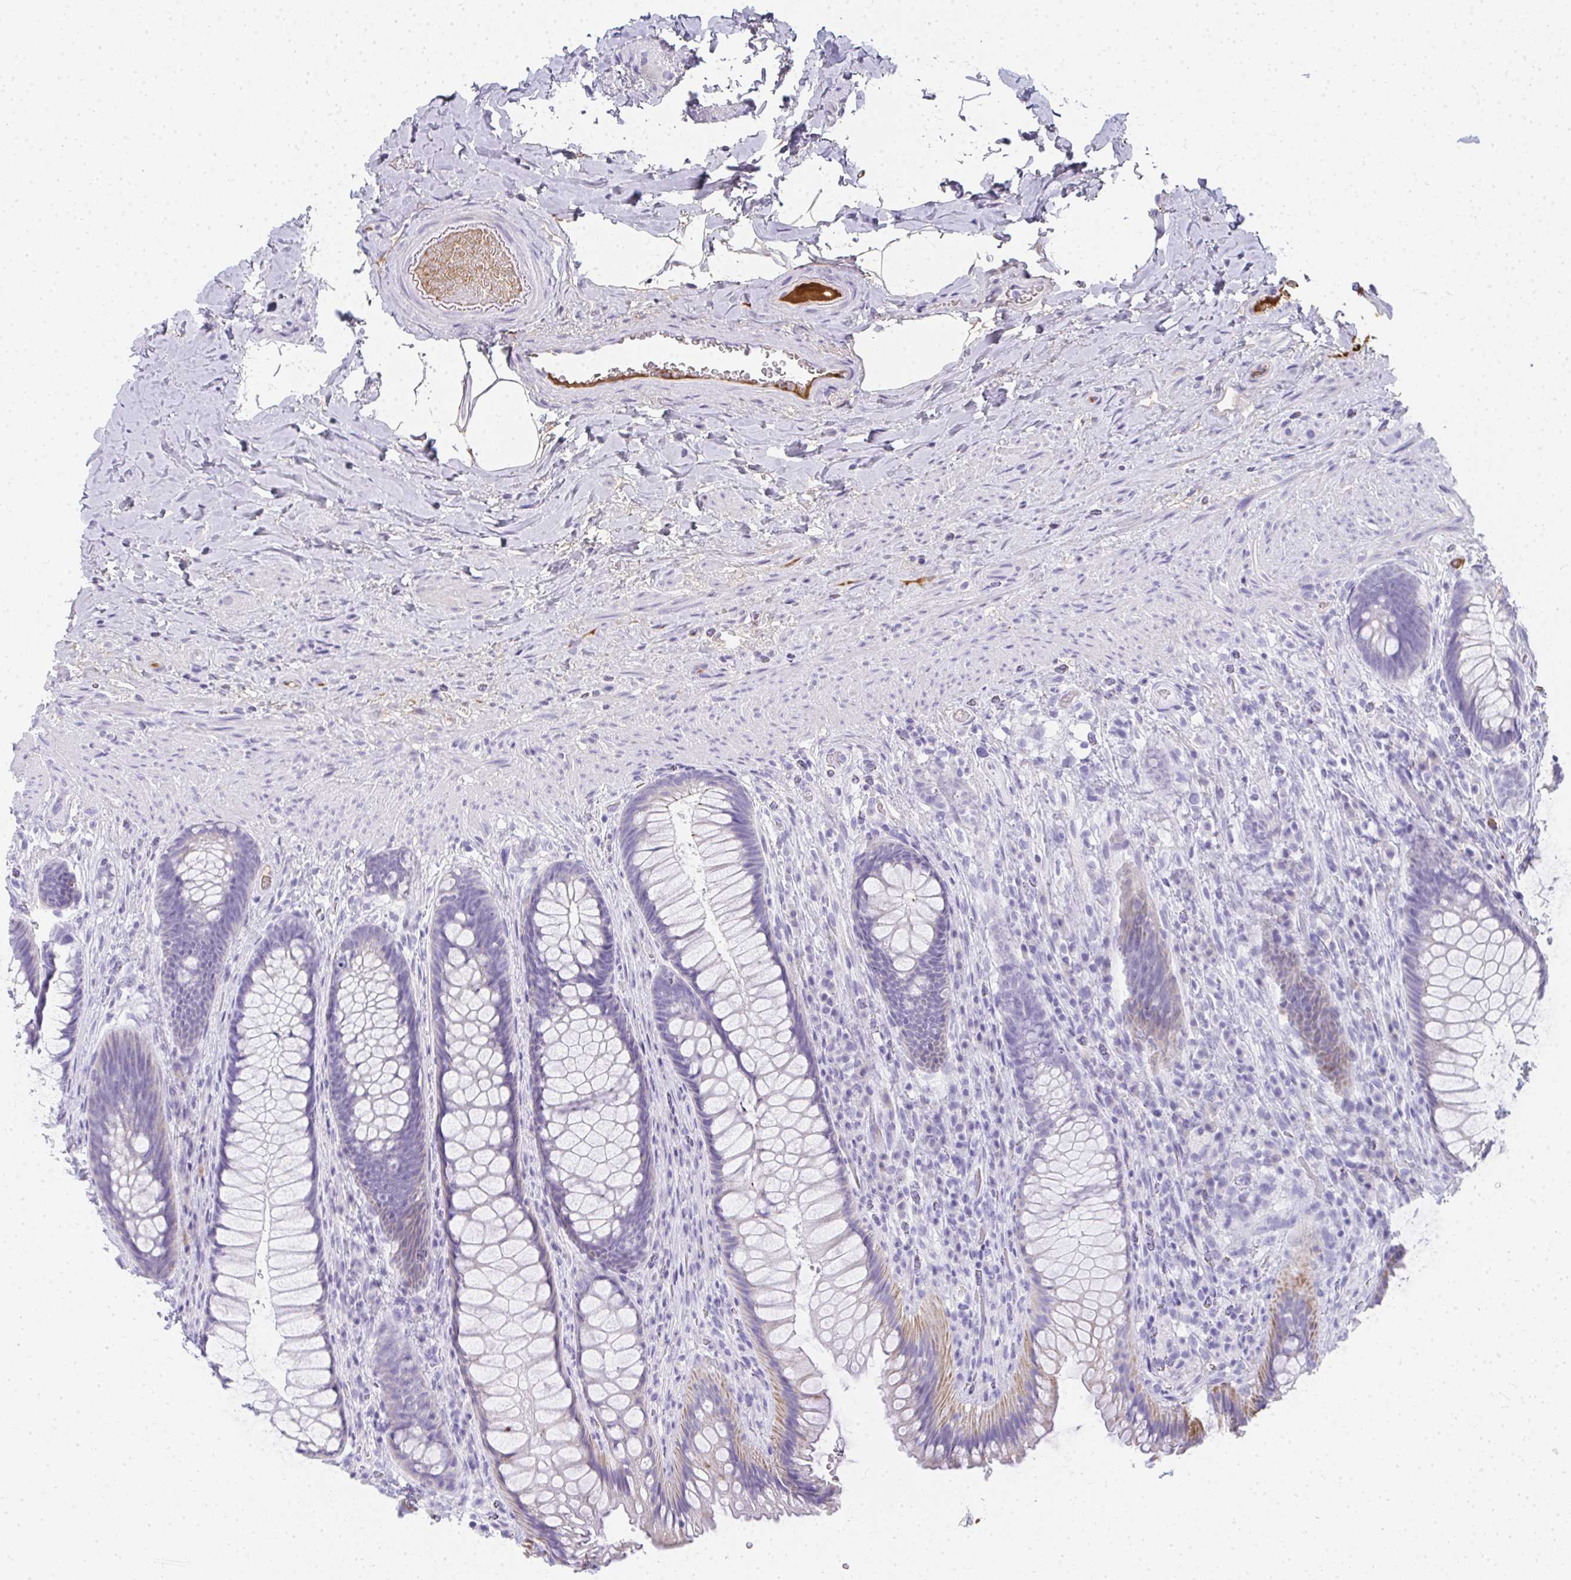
{"staining": {"intensity": "negative", "quantity": "none", "location": "none"}, "tissue": "rectum", "cell_type": "Glandular cells", "image_type": "normal", "snomed": [{"axis": "morphology", "description": "Normal tissue, NOS"}, {"axis": "topography", "description": "Rectum"}], "caption": "IHC image of unremarkable human rectum stained for a protein (brown), which exhibits no staining in glandular cells.", "gene": "ZSWIM3", "patient": {"sex": "male", "age": 53}}